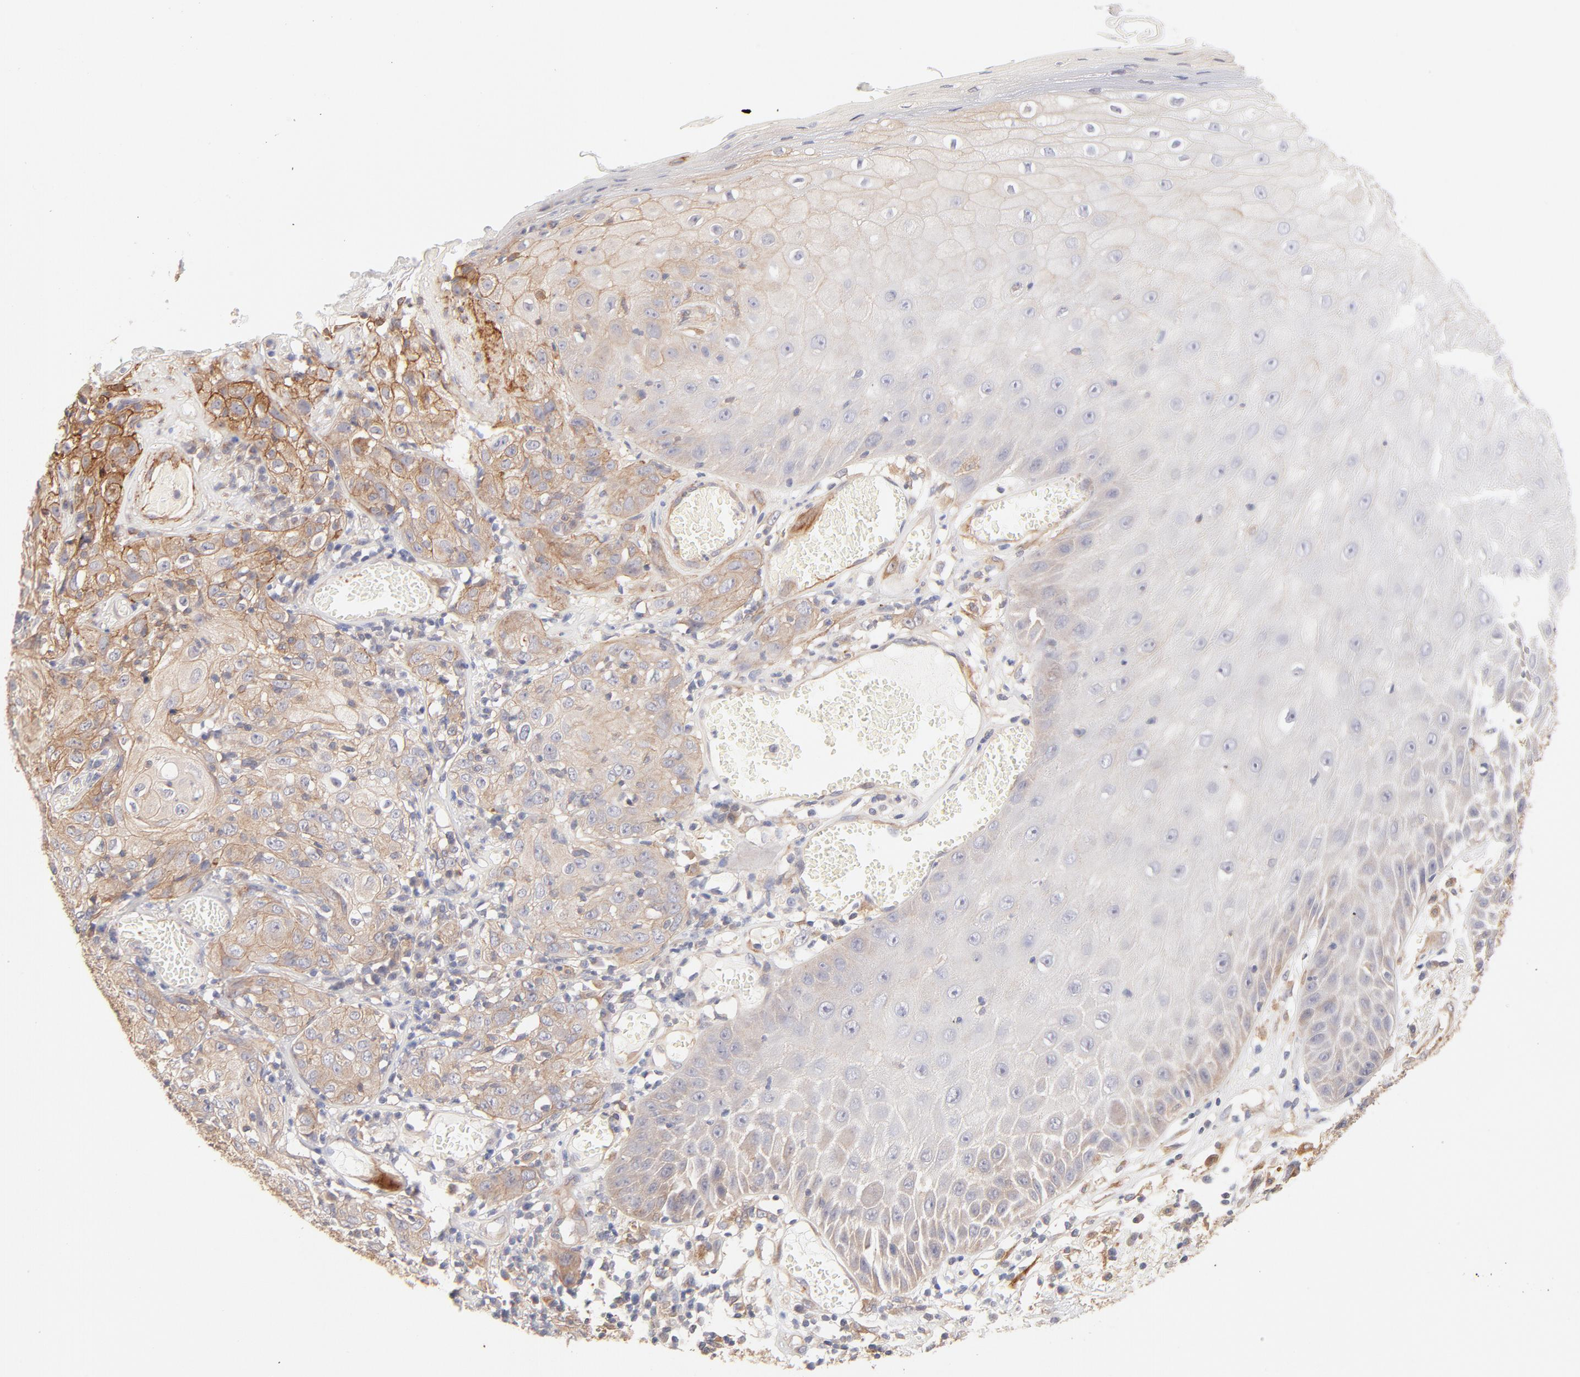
{"staining": {"intensity": "moderate", "quantity": ">75%", "location": "cytoplasmic/membranous"}, "tissue": "skin cancer", "cell_type": "Tumor cells", "image_type": "cancer", "snomed": [{"axis": "morphology", "description": "Squamous cell carcinoma, NOS"}, {"axis": "topography", "description": "Skin"}], "caption": "Tumor cells exhibit medium levels of moderate cytoplasmic/membranous positivity in approximately >75% of cells in squamous cell carcinoma (skin).", "gene": "LDLRAP1", "patient": {"sex": "male", "age": 65}}